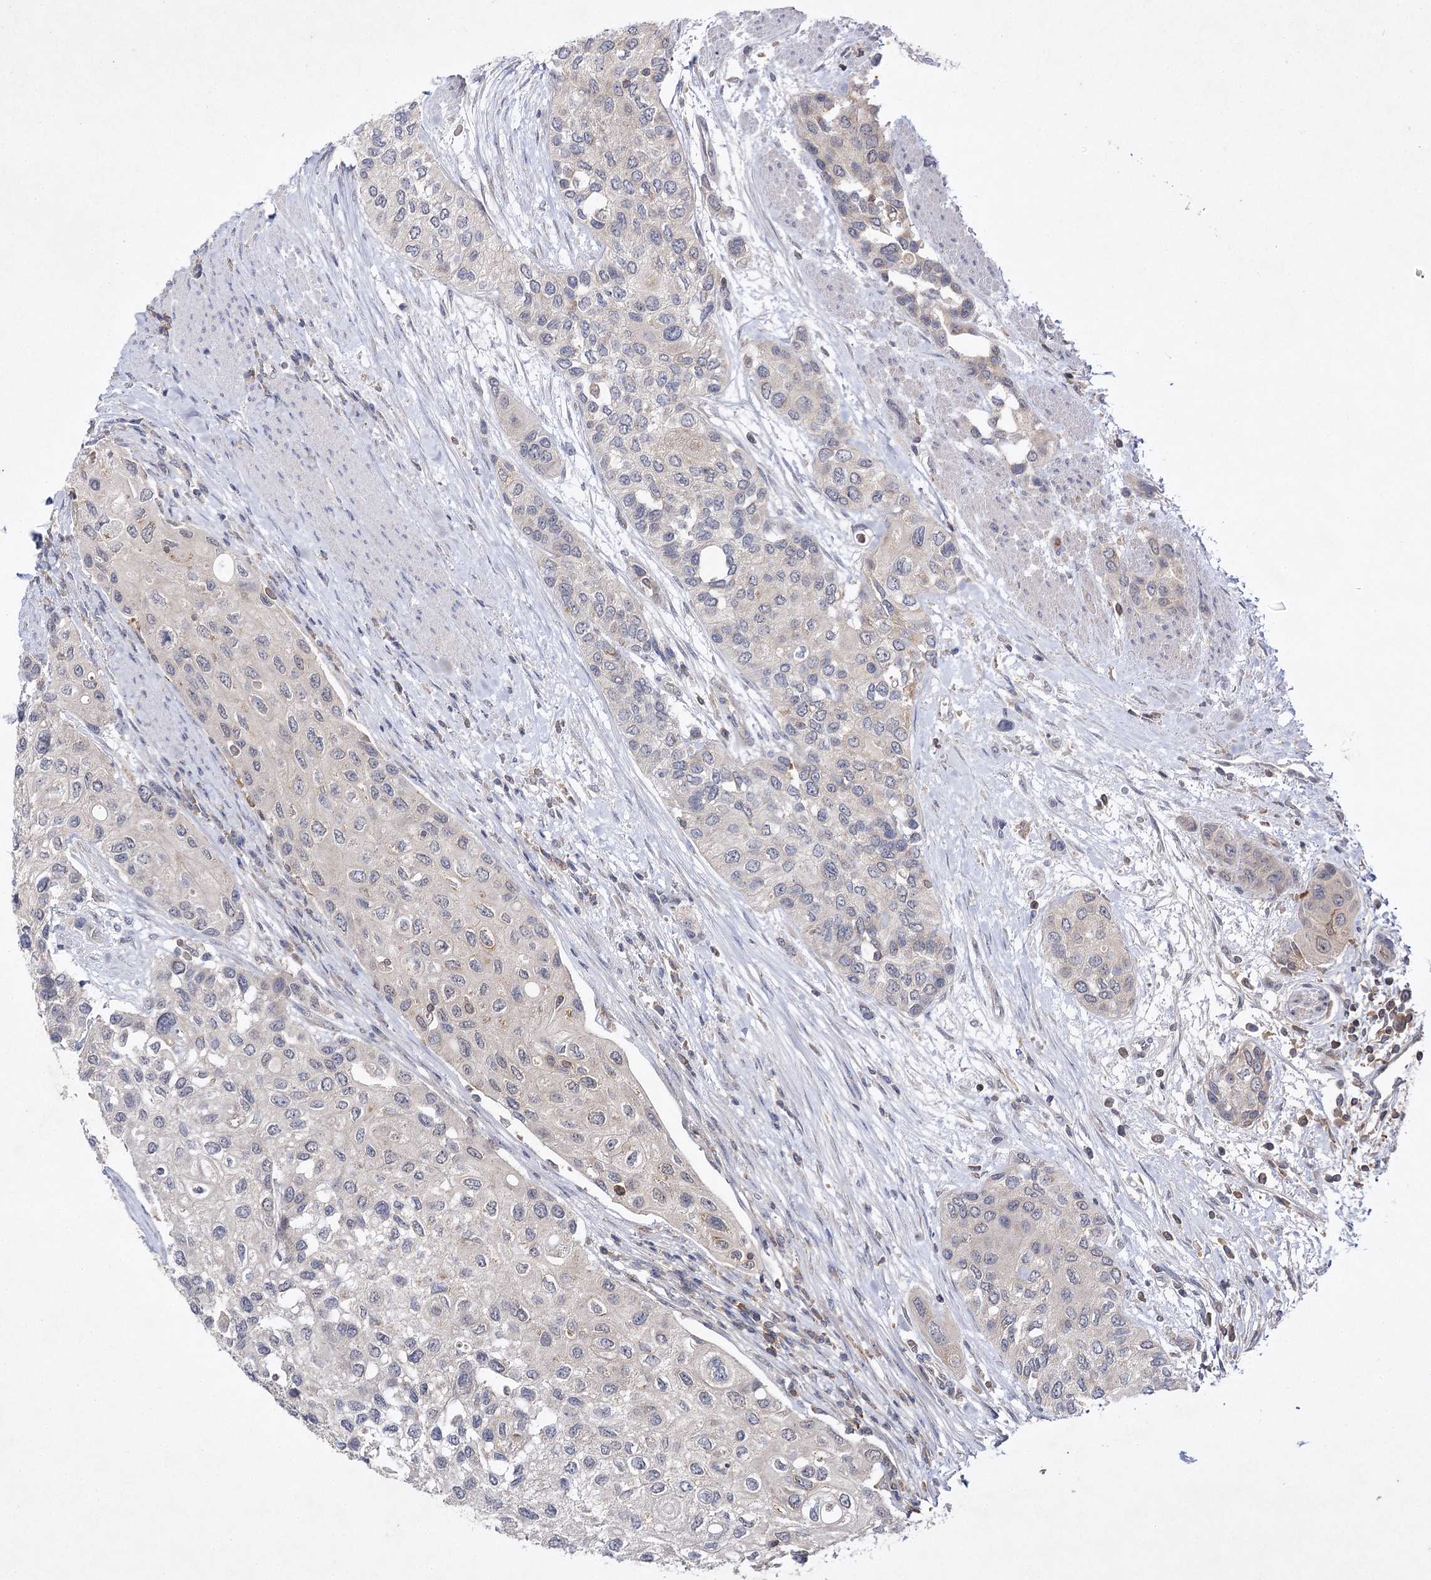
{"staining": {"intensity": "negative", "quantity": "none", "location": "none"}, "tissue": "urothelial cancer", "cell_type": "Tumor cells", "image_type": "cancer", "snomed": [{"axis": "morphology", "description": "Normal tissue, NOS"}, {"axis": "morphology", "description": "Urothelial carcinoma, High grade"}, {"axis": "topography", "description": "Vascular tissue"}, {"axis": "topography", "description": "Urinary bladder"}], "caption": "Human urothelial cancer stained for a protein using immunohistochemistry (IHC) displays no staining in tumor cells.", "gene": "BCR", "patient": {"sex": "female", "age": 56}}